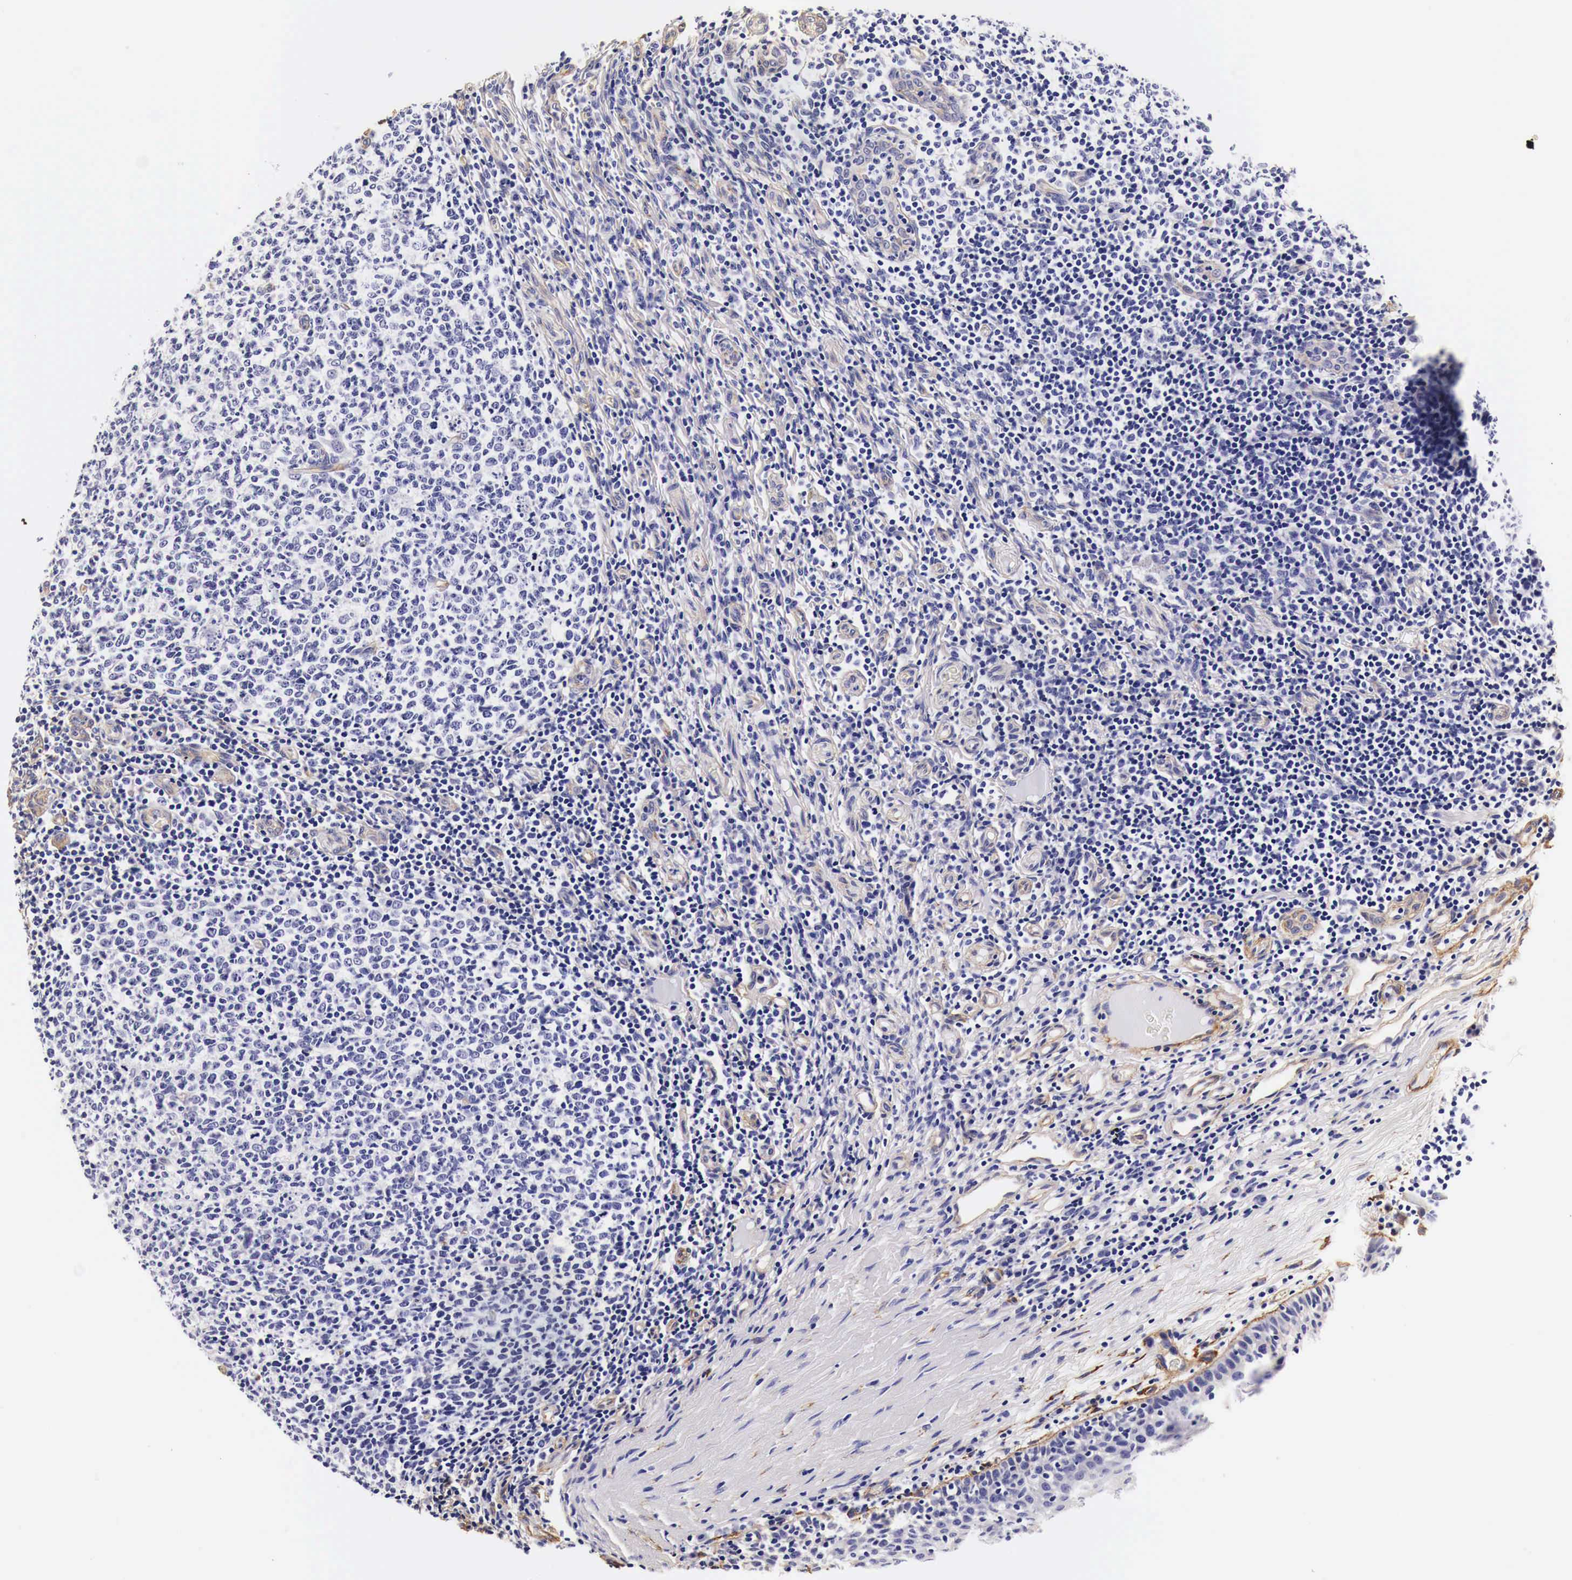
{"staining": {"intensity": "negative", "quantity": "none", "location": "none"}, "tissue": "tonsil", "cell_type": "Germinal center cells", "image_type": "normal", "snomed": [{"axis": "morphology", "description": "Normal tissue, NOS"}, {"axis": "topography", "description": "Tonsil"}], "caption": "Tonsil stained for a protein using immunohistochemistry (IHC) shows no positivity germinal center cells.", "gene": "LAMB2", "patient": {"sex": "male", "age": 6}}